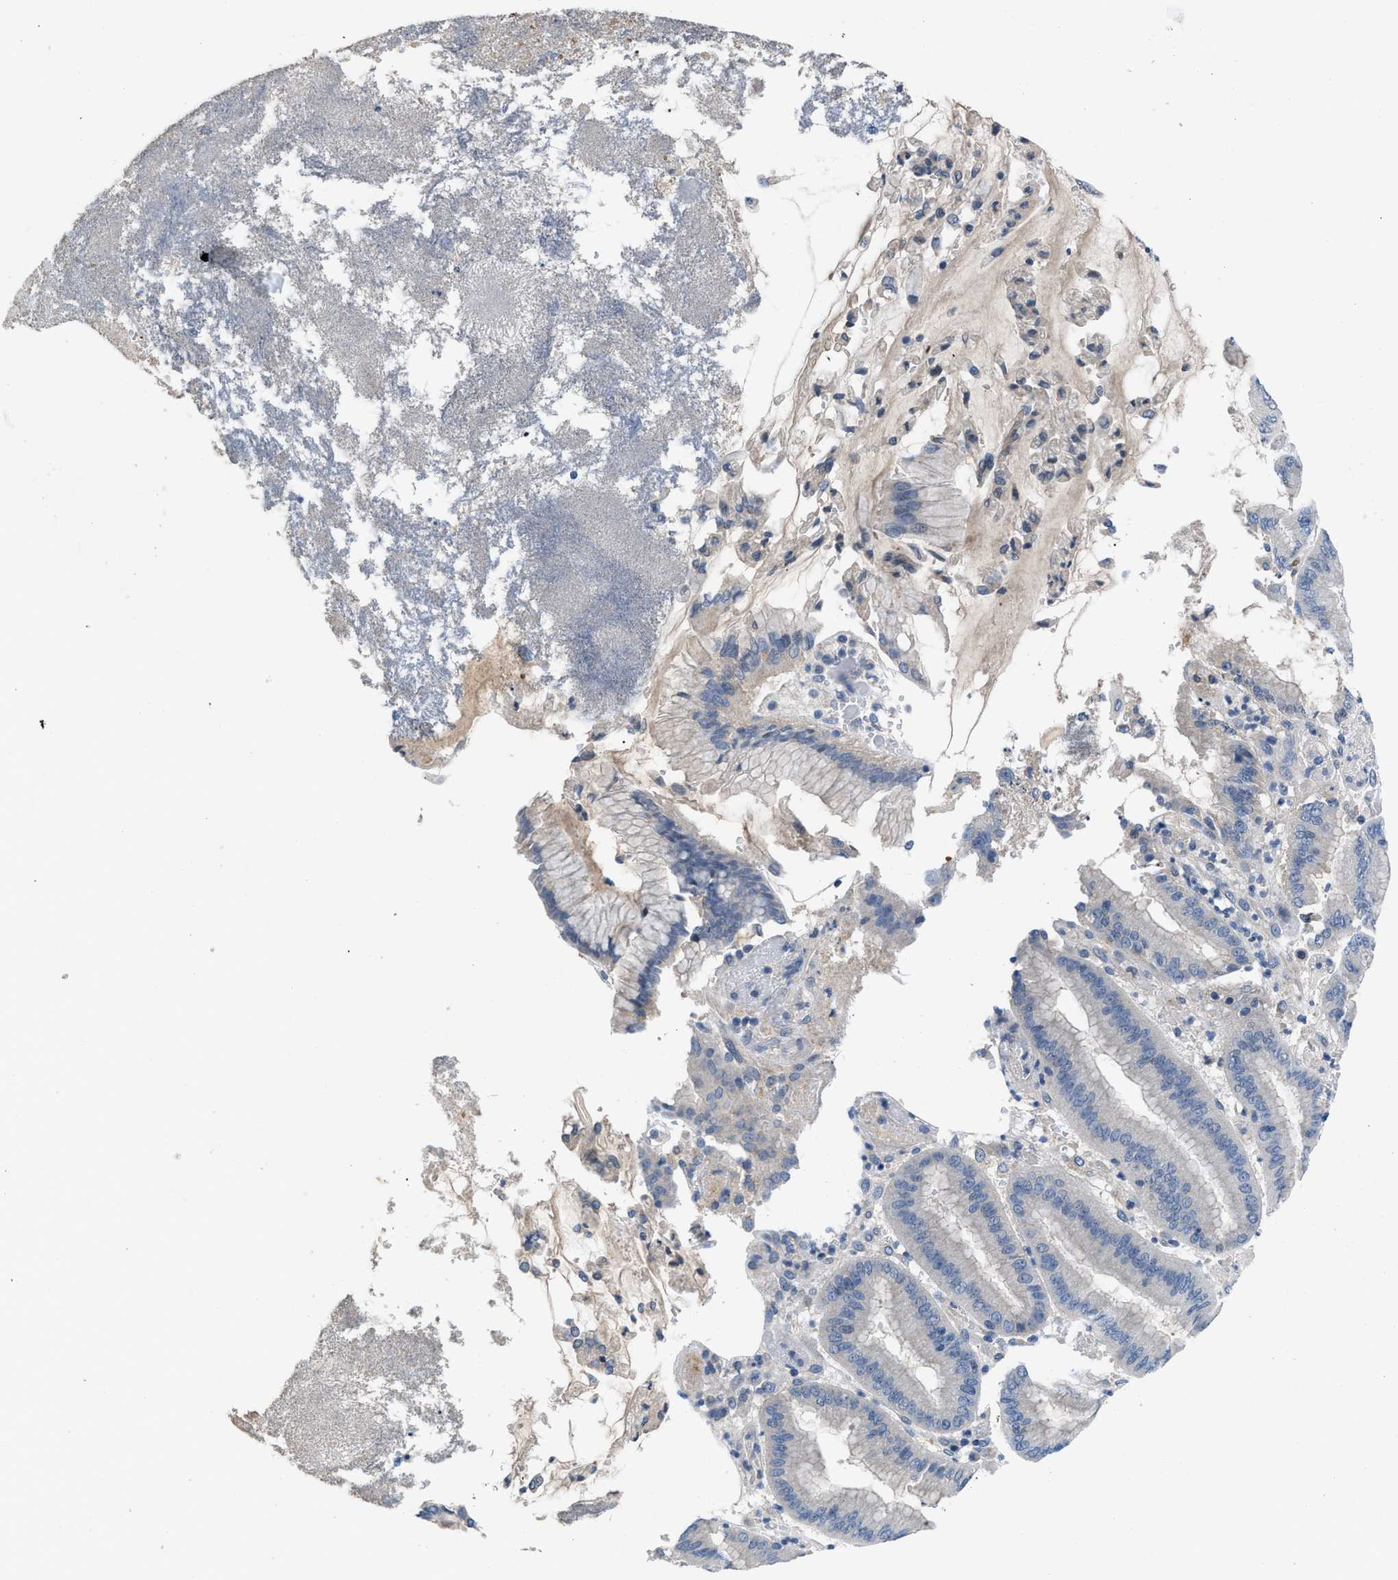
{"staining": {"intensity": "negative", "quantity": "none", "location": "none"}, "tissue": "stomach cancer", "cell_type": "Tumor cells", "image_type": "cancer", "snomed": [{"axis": "morphology", "description": "Normal tissue, NOS"}, {"axis": "morphology", "description": "Adenocarcinoma, NOS"}, {"axis": "topography", "description": "Stomach"}], "caption": "This micrograph is of stomach adenocarcinoma stained with immunohistochemistry (IHC) to label a protein in brown with the nuclei are counter-stained blue. There is no positivity in tumor cells. (DAB (3,3'-diaminobenzidine) immunohistochemistry (IHC), high magnification).", "gene": "HPX", "patient": {"sex": "male", "age": 48}}